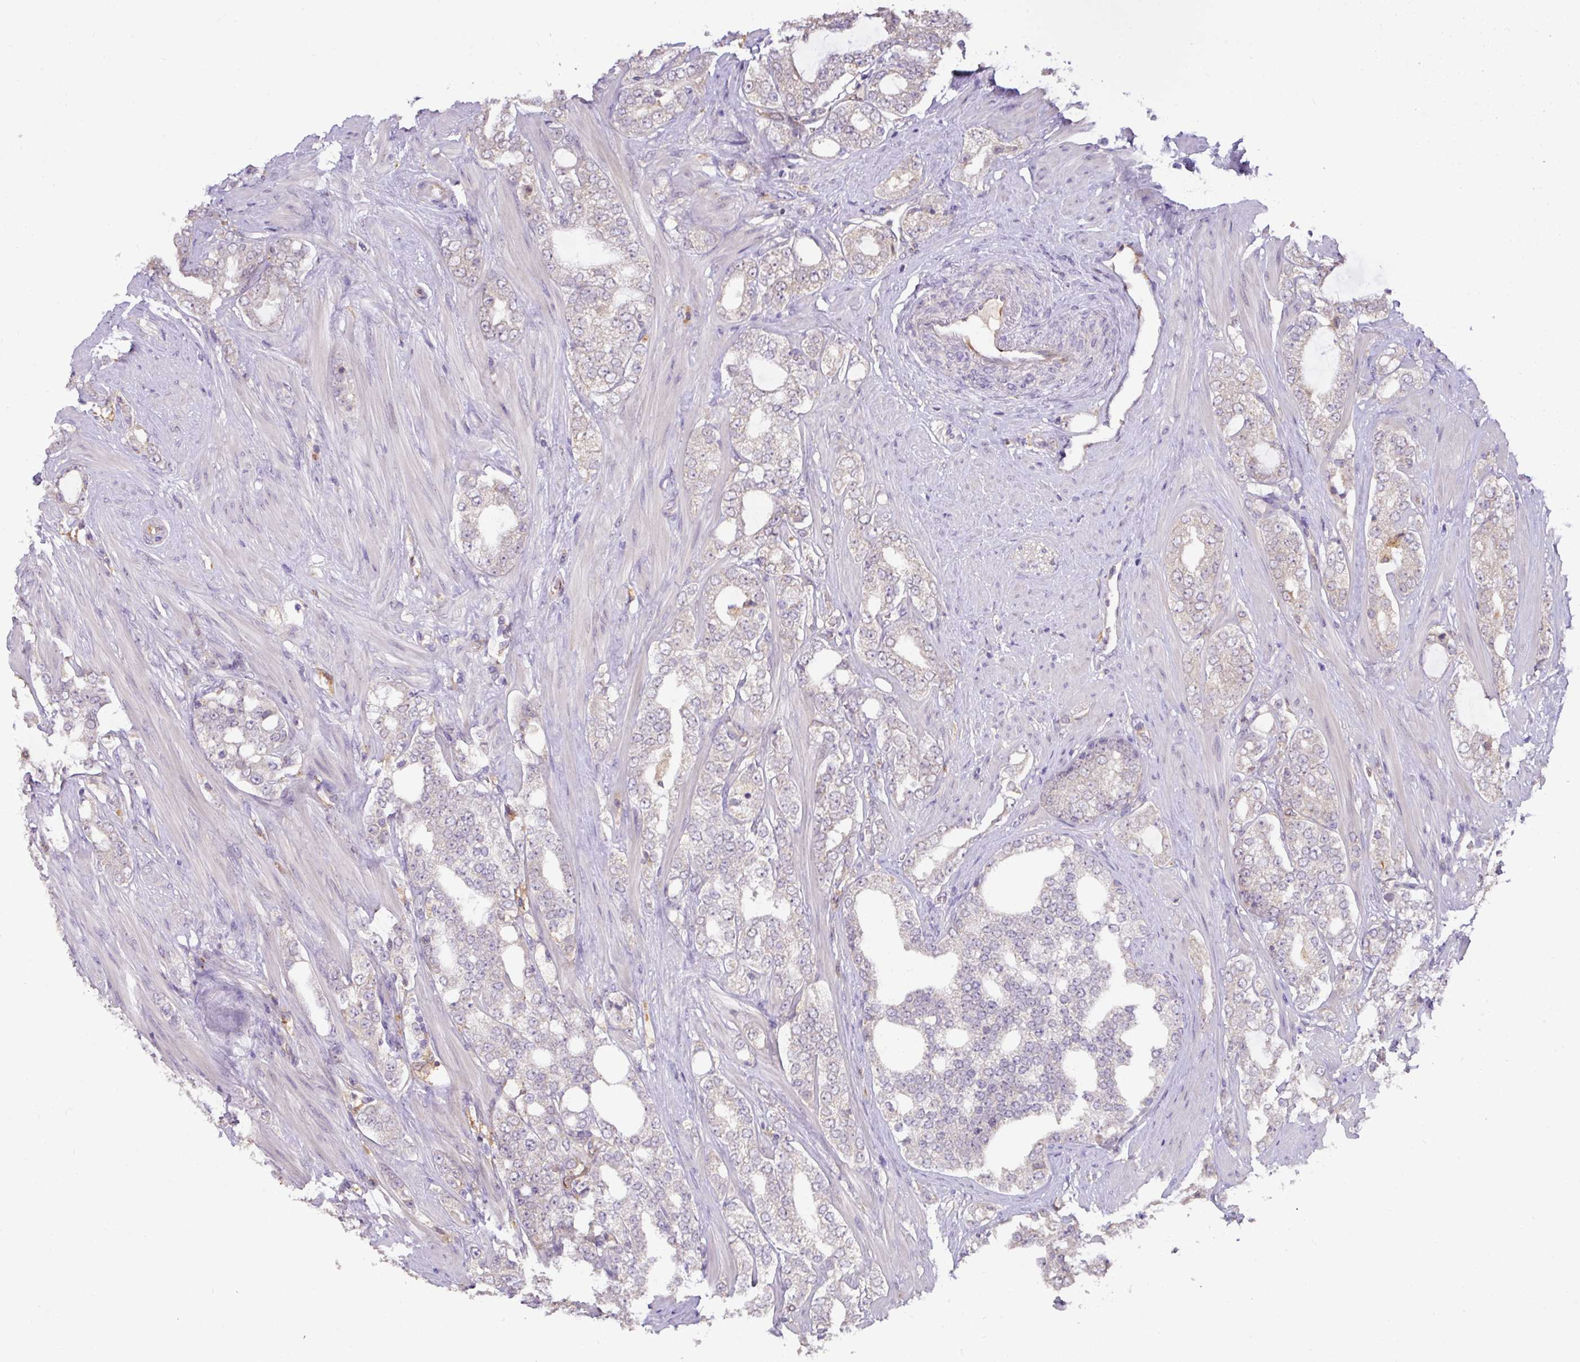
{"staining": {"intensity": "negative", "quantity": "none", "location": "none"}, "tissue": "prostate cancer", "cell_type": "Tumor cells", "image_type": "cancer", "snomed": [{"axis": "morphology", "description": "Adenocarcinoma, High grade"}, {"axis": "topography", "description": "Prostate"}], "caption": "This photomicrograph is of prostate cancer stained with immunohistochemistry to label a protein in brown with the nuclei are counter-stained blue. There is no positivity in tumor cells. Brightfield microscopy of IHC stained with DAB (3,3'-diaminobenzidine) (brown) and hematoxylin (blue), captured at high magnification.", "gene": "GCNT7", "patient": {"sex": "male", "age": 64}}